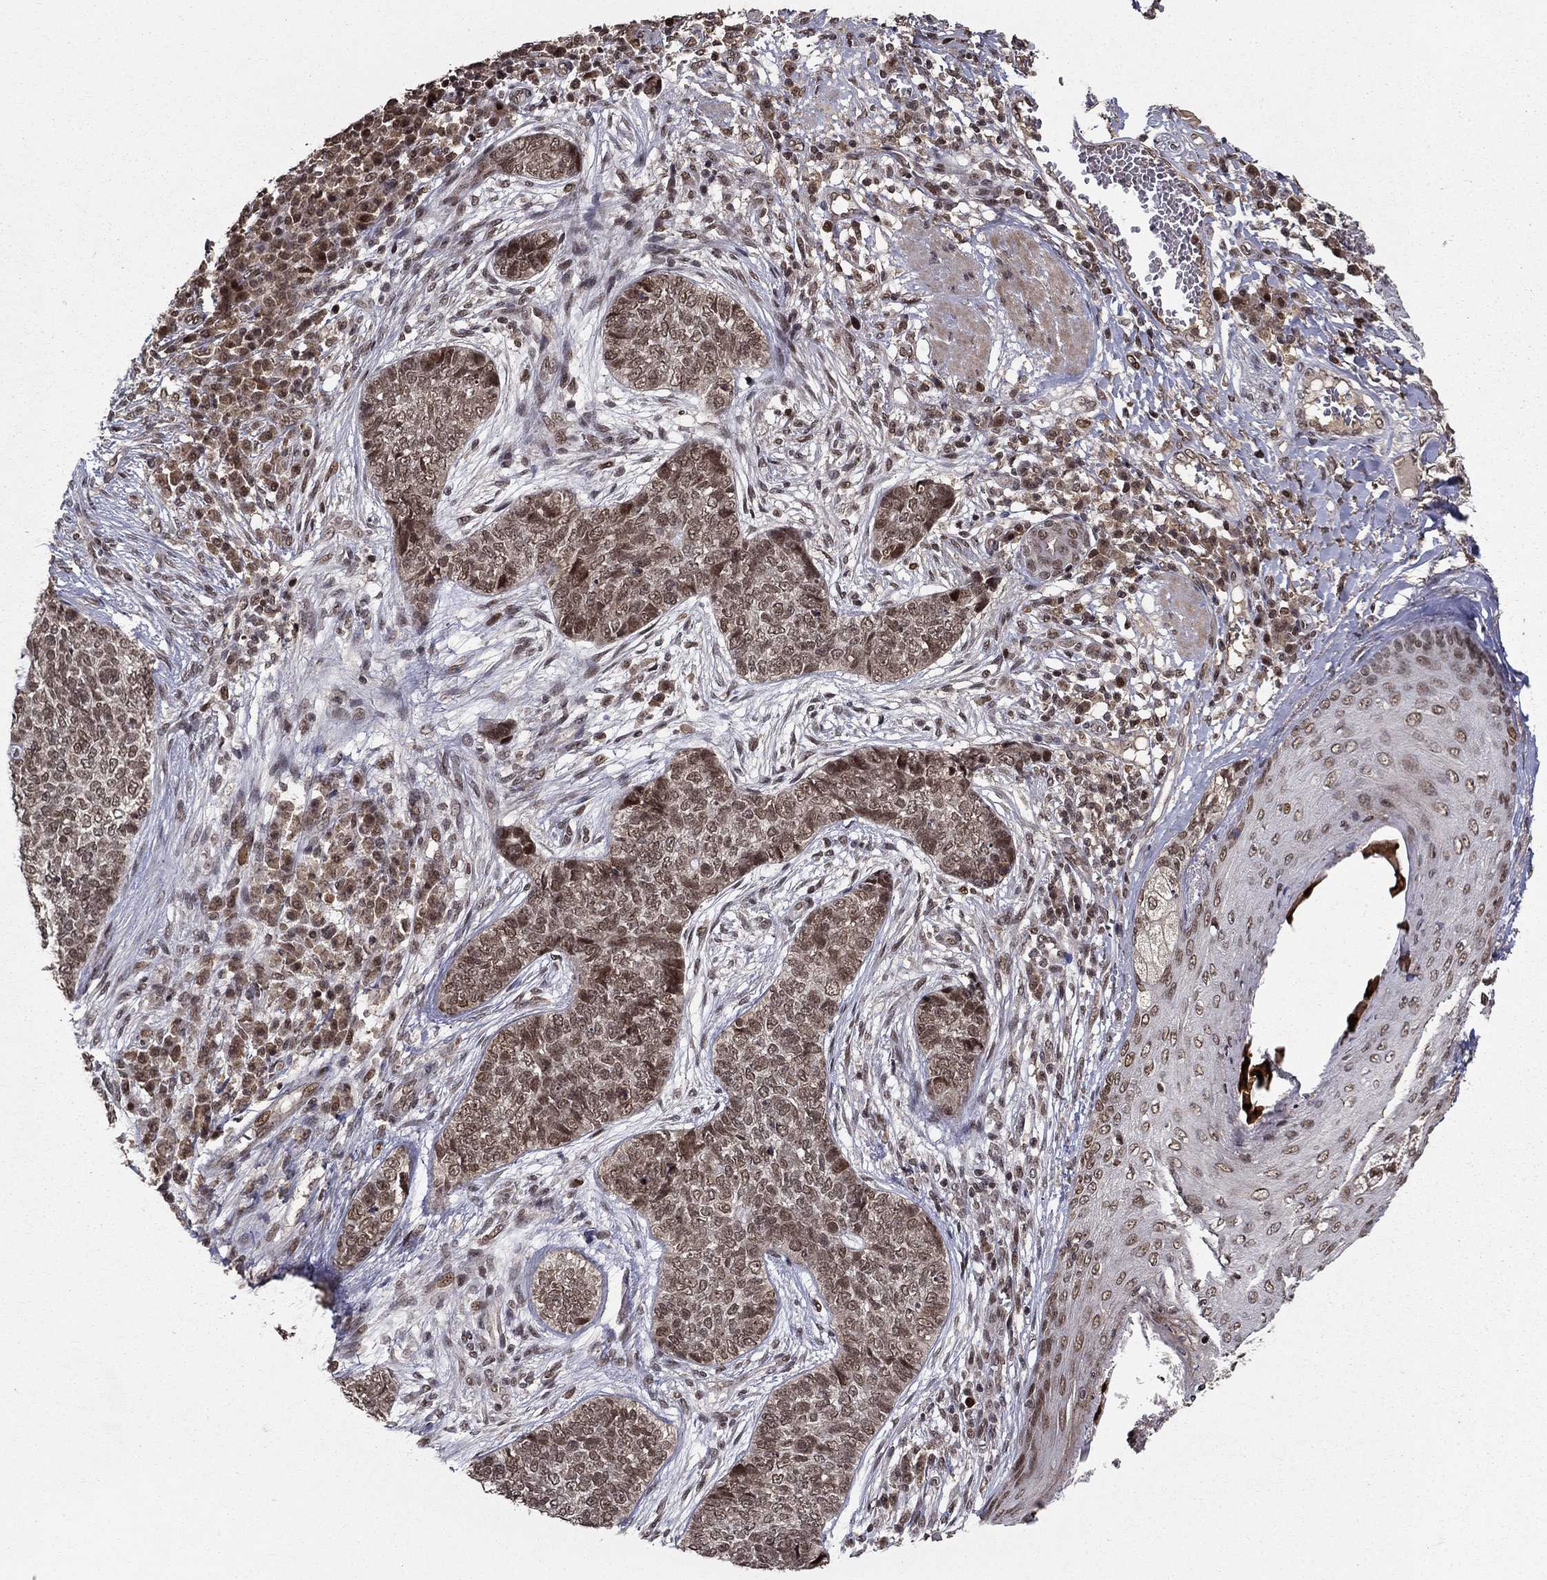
{"staining": {"intensity": "moderate", "quantity": ">75%", "location": "nuclear"}, "tissue": "skin cancer", "cell_type": "Tumor cells", "image_type": "cancer", "snomed": [{"axis": "morphology", "description": "Basal cell carcinoma"}, {"axis": "topography", "description": "Skin"}], "caption": "A photomicrograph showing moderate nuclear staining in about >75% of tumor cells in basal cell carcinoma (skin), as visualized by brown immunohistochemical staining.", "gene": "CDCA7L", "patient": {"sex": "female", "age": 69}}